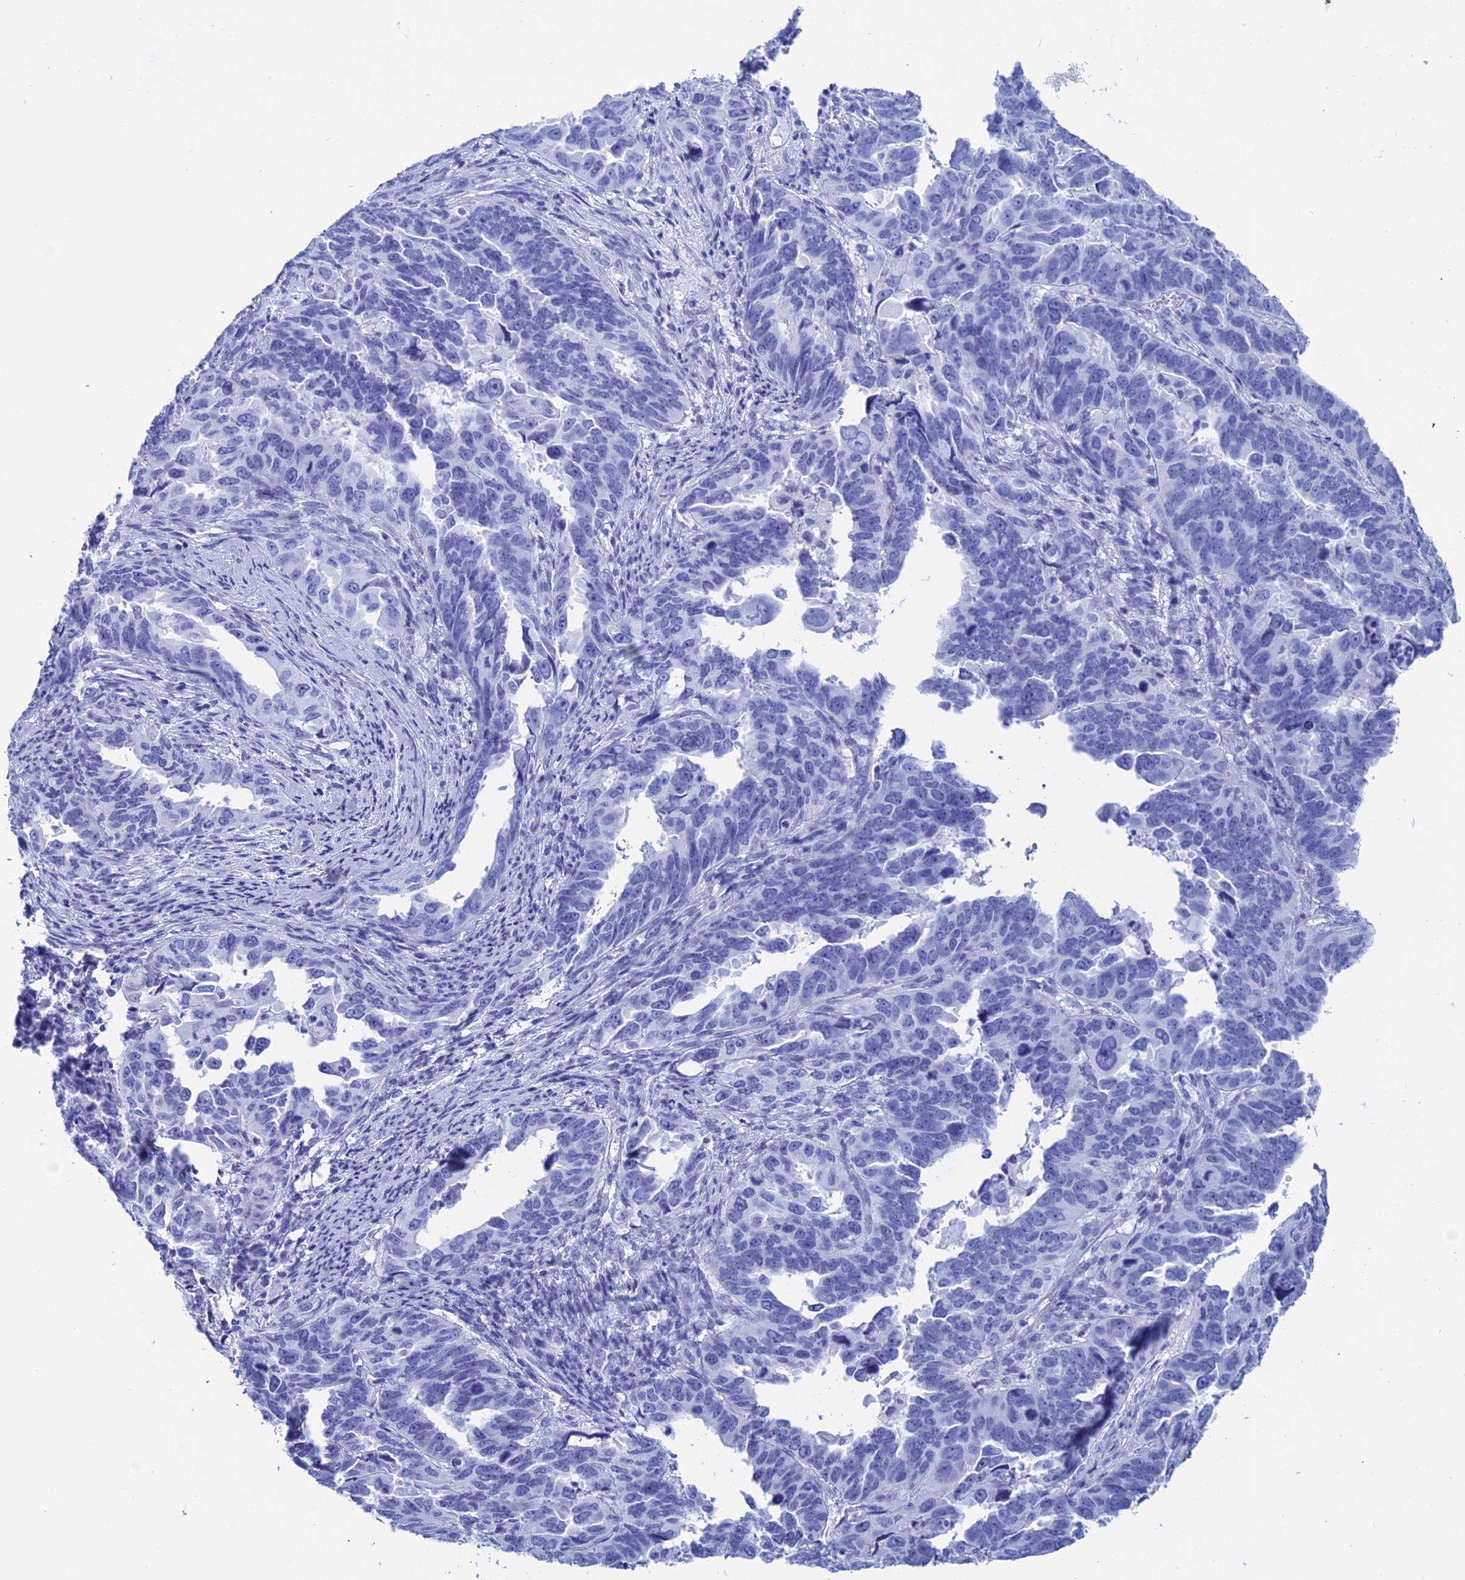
{"staining": {"intensity": "negative", "quantity": "none", "location": "none"}, "tissue": "endometrial cancer", "cell_type": "Tumor cells", "image_type": "cancer", "snomed": [{"axis": "morphology", "description": "Adenocarcinoma, NOS"}, {"axis": "topography", "description": "Endometrium"}], "caption": "Immunohistochemistry (IHC) photomicrograph of neoplastic tissue: endometrial cancer stained with DAB demonstrates no significant protein staining in tumor cells.", "gene": "TEX101", "patient": {"sex": "female", "age": 65}}